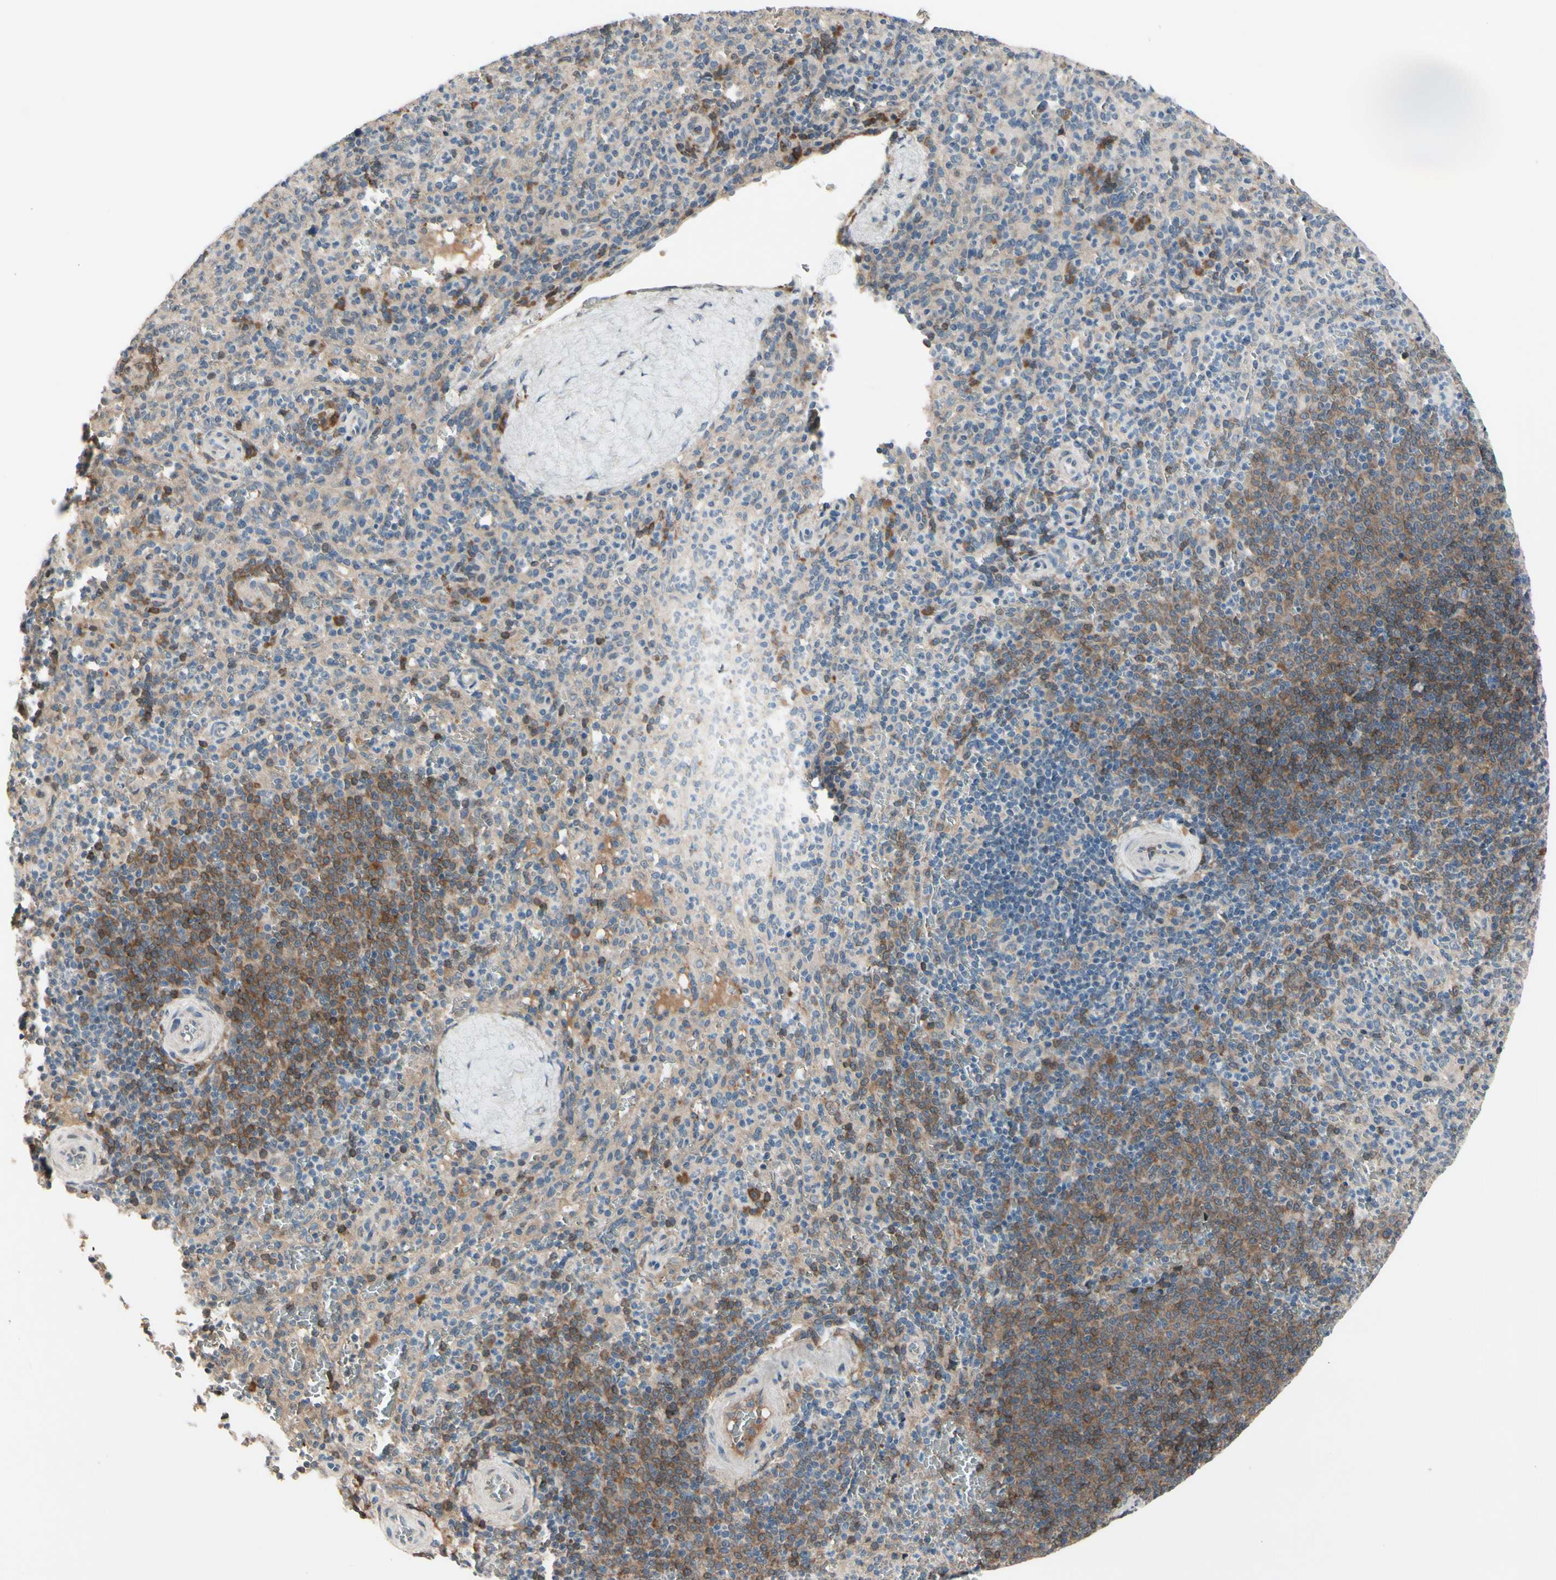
{"staining": {"intensity": "negative", "quantity": "none", "location": "none"}, "tissue": "spleen", "cell_type": "Cells in red pulp", "image_type": "normal", "snomed": [{"axis": "morphology", "description": "Normal tissue, NOS"}, {"axis": "topography", "description": "Spleen"}], "caption": "Human spleen stained for a protein using immunohistochemistry (IHC) displays no expression in cells in red pulp.", "gene": "SNX29", "patient": {"sex": "male", "age": 36}}